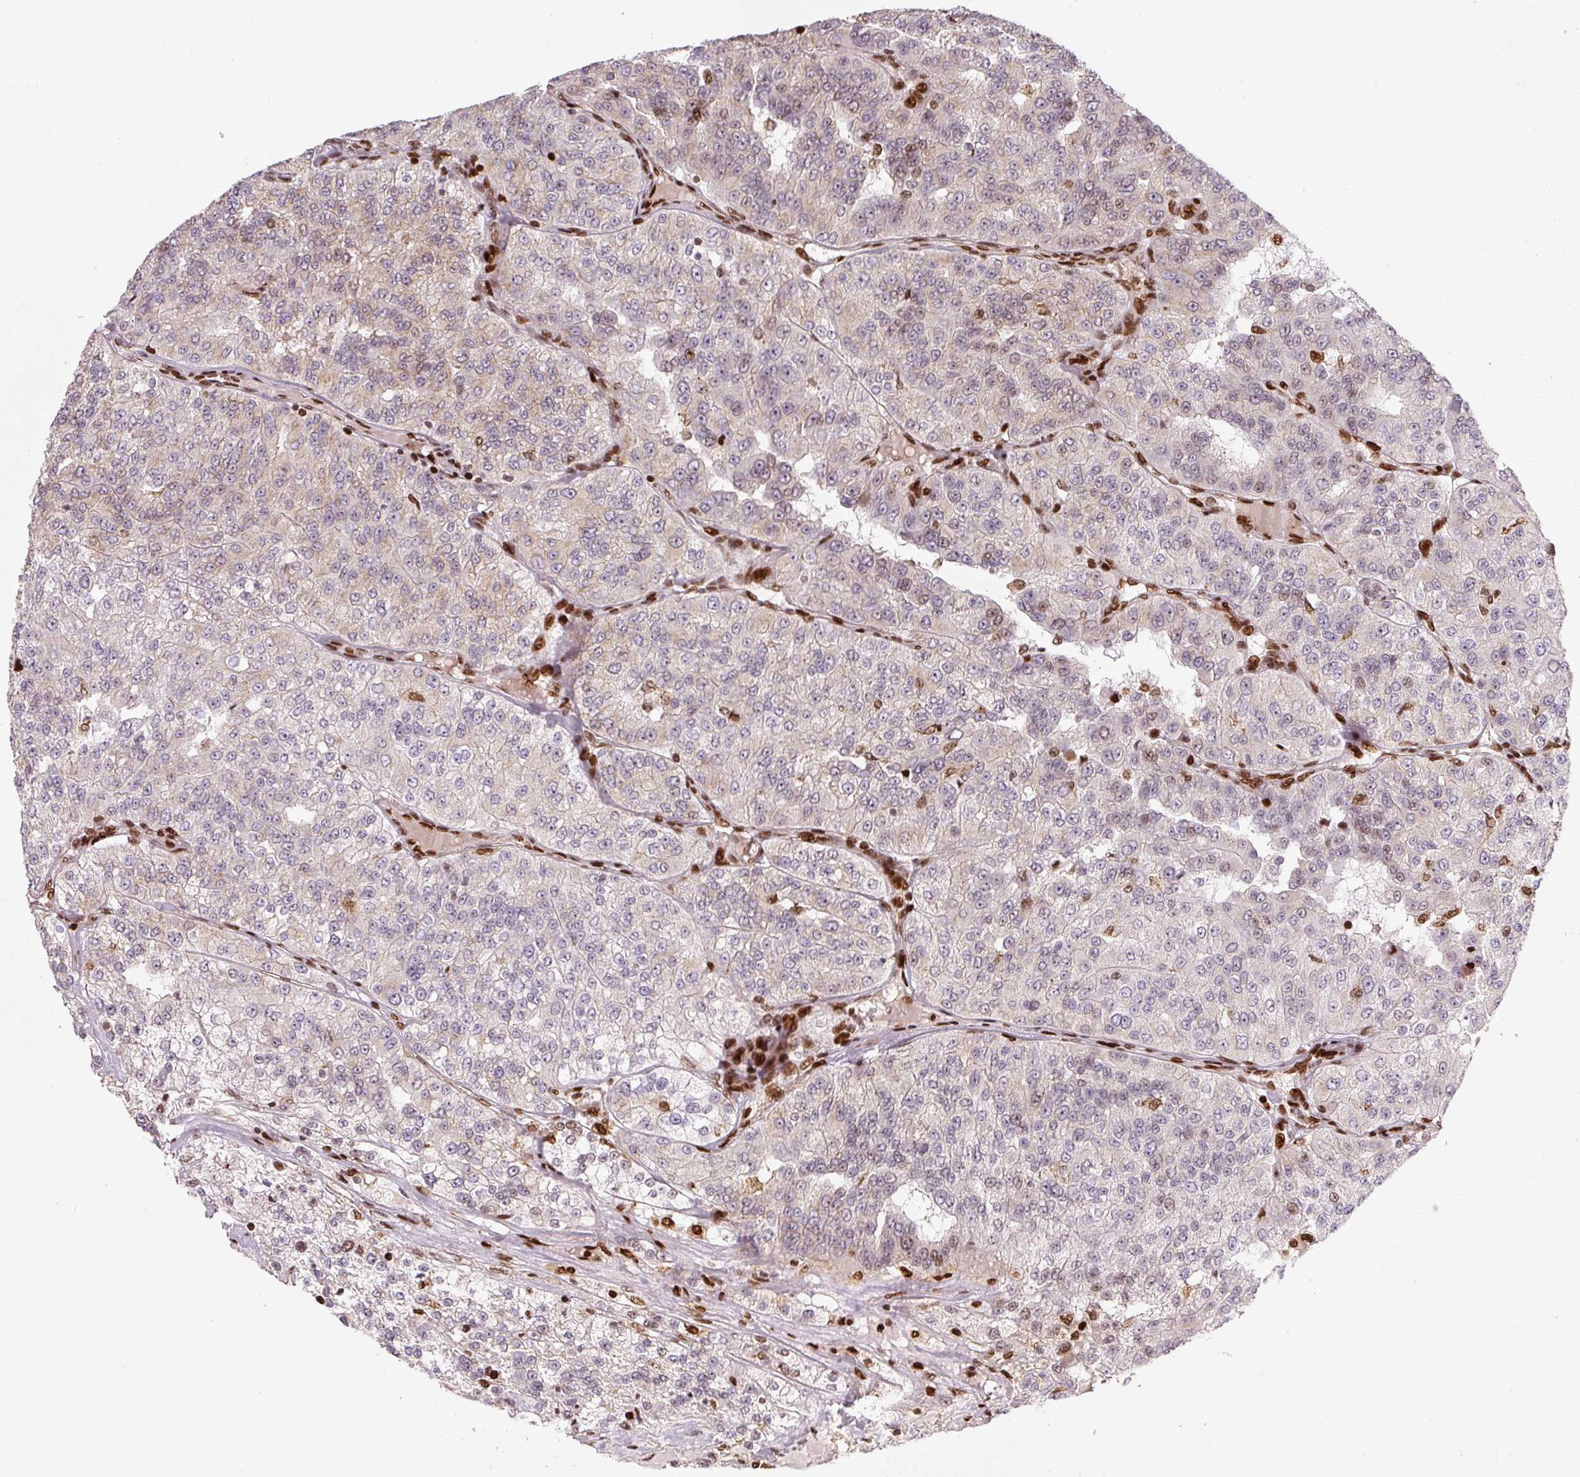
{"staining": {"intensity": "moderate", "quantity": "<25%", "location": "nuclear"}, "tissue": "renal cancer", "cell_type": "Tumor cells", "image_type": "cancer", "snomed": [{"axis": "morphology", "description": "Adenocarcinoma, NOS"}, {"axis": "topography", "description": "Kidney"}], "caption": "The image demonstrates immunohistochemical staining of adenocarcinoma (renal). There is moderate nuclear staining is identified in about <25% of tumor cells. (brown staining indicates protein expression, while blue staining denotes nuclei).", "gene": "PYDC2", "patient": {"sex": "female", "age": 63}}